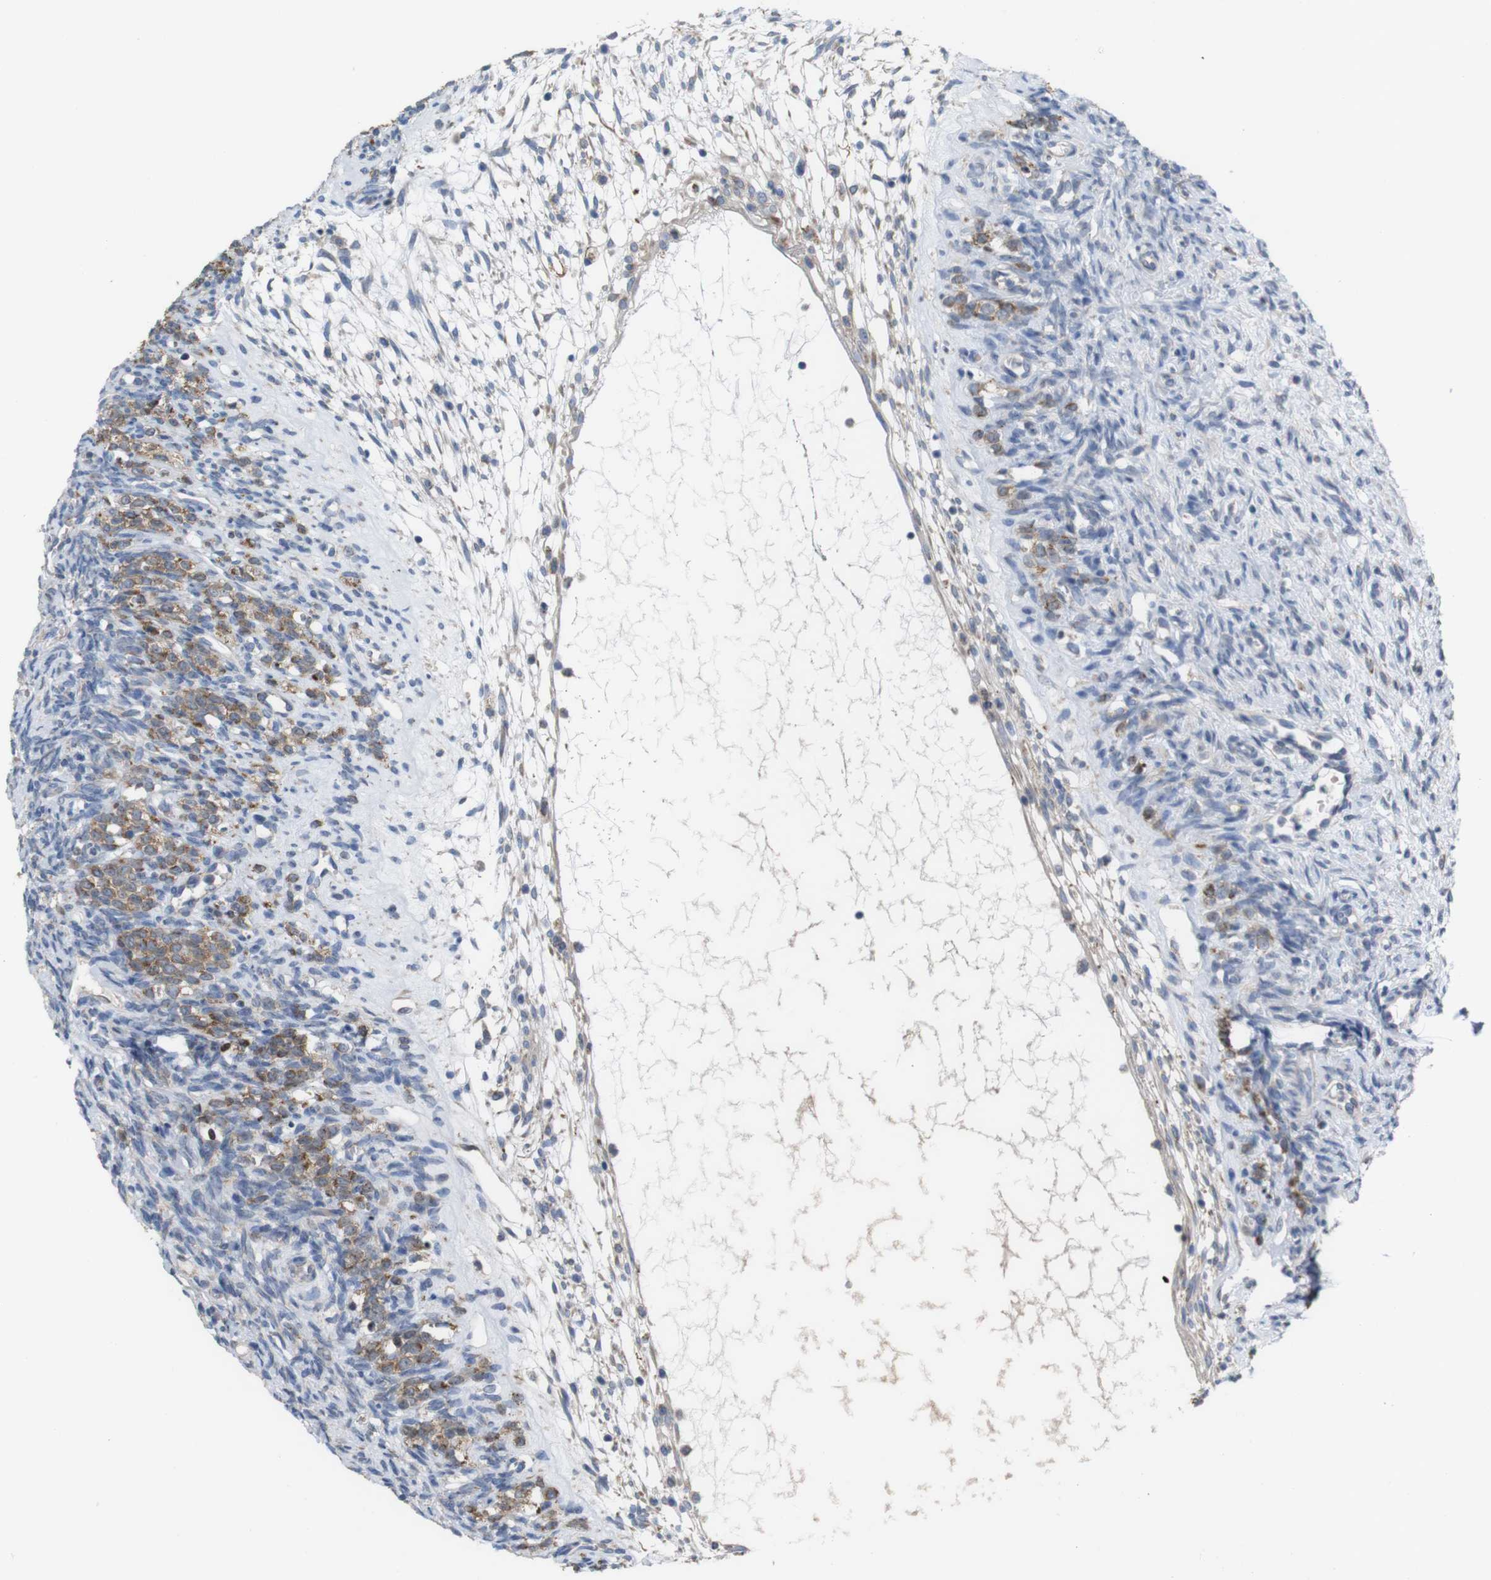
{"staining": {"intensity": "moderate", "quantity": ">75%", "location": "cytoplasmic/membranous"}, "tissue": "ovary", "cell_type": "Ovarian stroma cells", "image_type": "normal", "snomed": [{"axis": "morphology", "description": "Normal tissue, NOS"}, {"axis": "topography", "description": "Ovary"}], "caption": "This histopathology image displays normal ovary stained with immunohistochemistry (IHC) to label a protein in brown. The cytoplasmic/membranous of ovarian stroma cells show moderate positivity for the protein. Nuclei are counter-stained blue.", "gene": "PTPRR", "patient": {"sex": "female", "age": 33}}